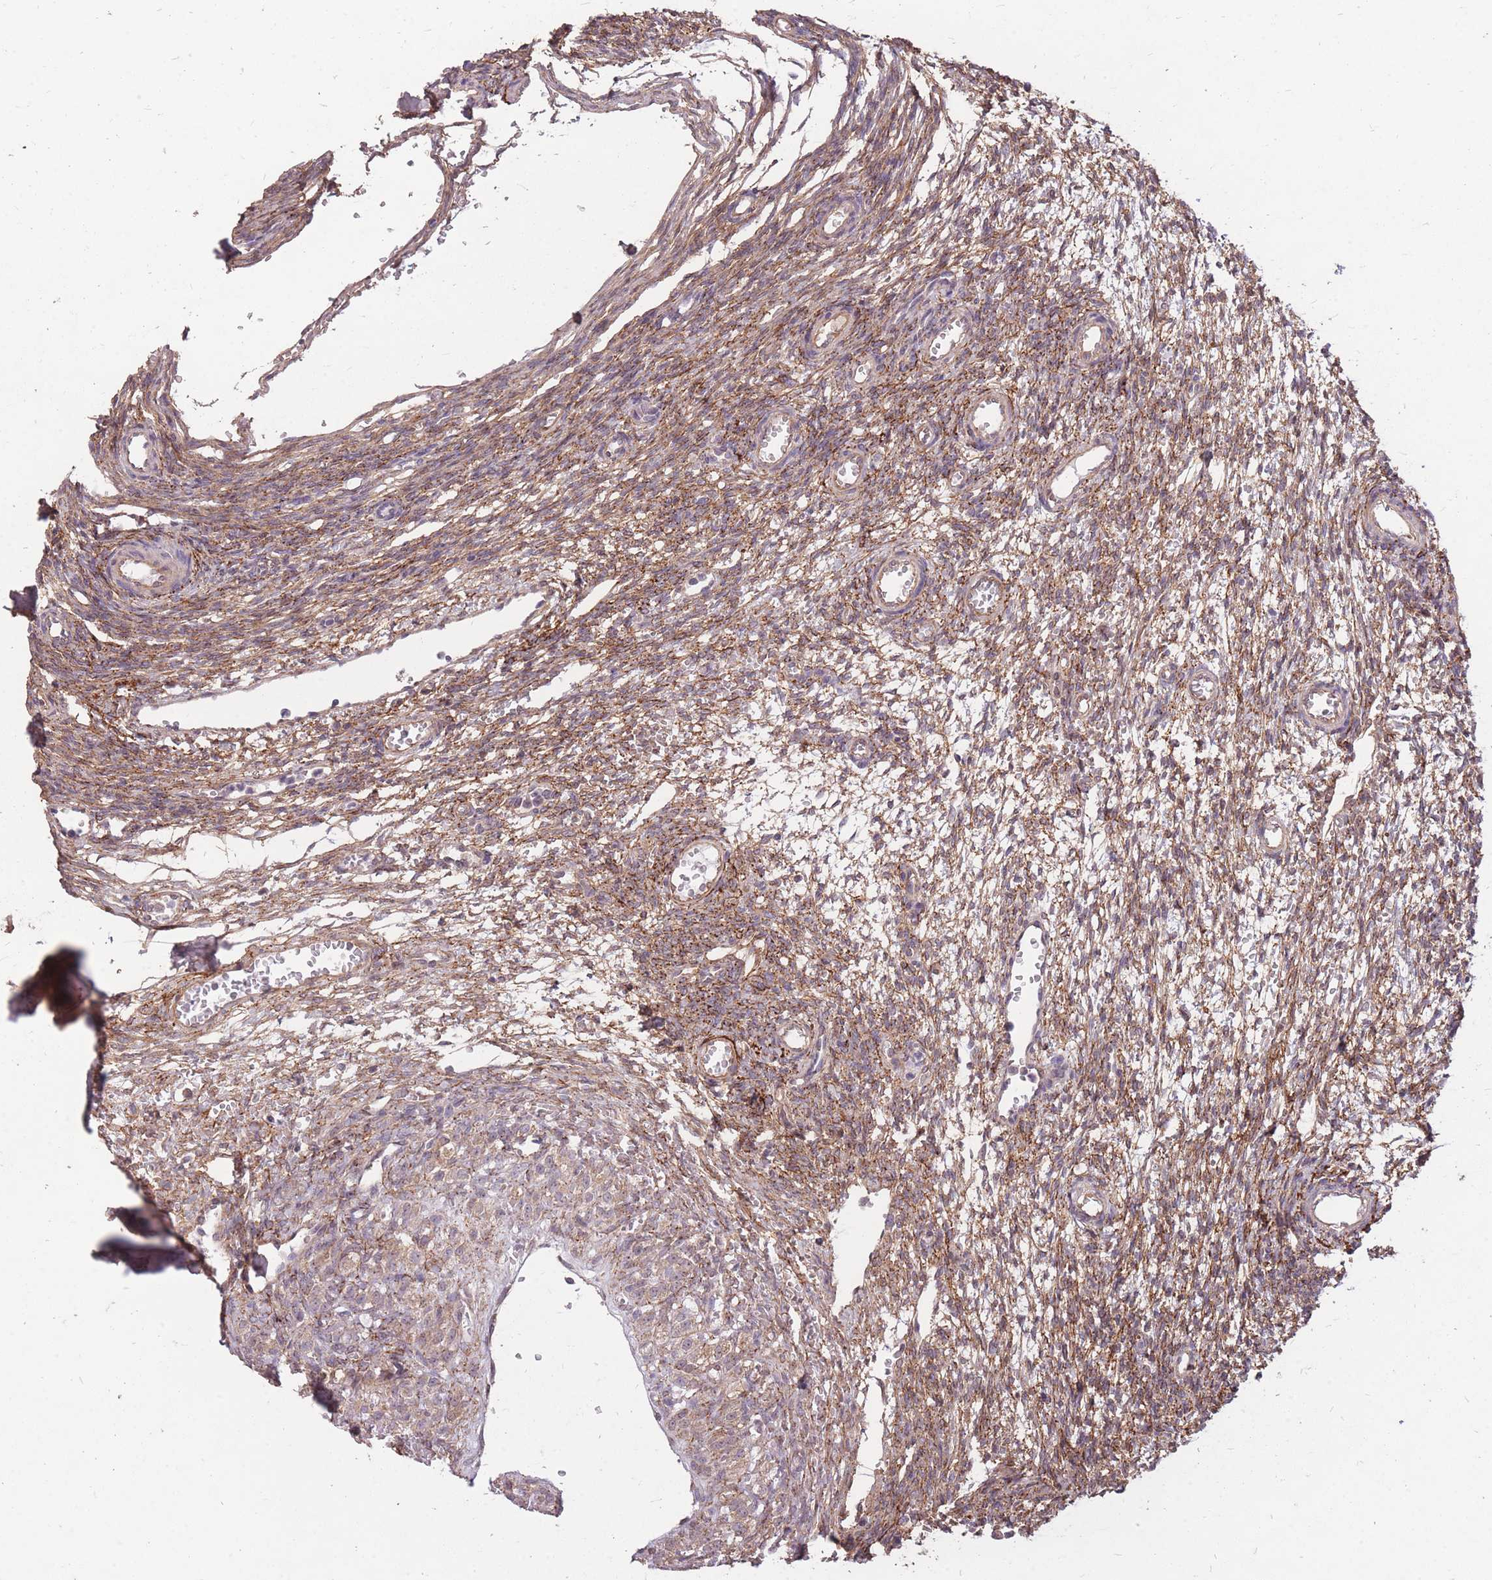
{"staining": {"intensity": "moderate", "quantity": ">75%", "location": "cytoplasmic/membranous"}, "tissue": "ovary", "cell_type": "Ovarian stroma cells", "image_type": "normal", "snomed": [{"axis": "morphology", "description": "Normal tissue, NOS"}, {"axis": "topography", "description": "Ovary"}], "caption": "Moderate cytoplasmic/membranous expression for a protein is identified in approximately >75% of ovarian stroma cells of unremarkable ovary using immunohistochemistry (IHC).", "gene": "DYNC1LI2", "patient": {"sex": "female", "age": 39}}